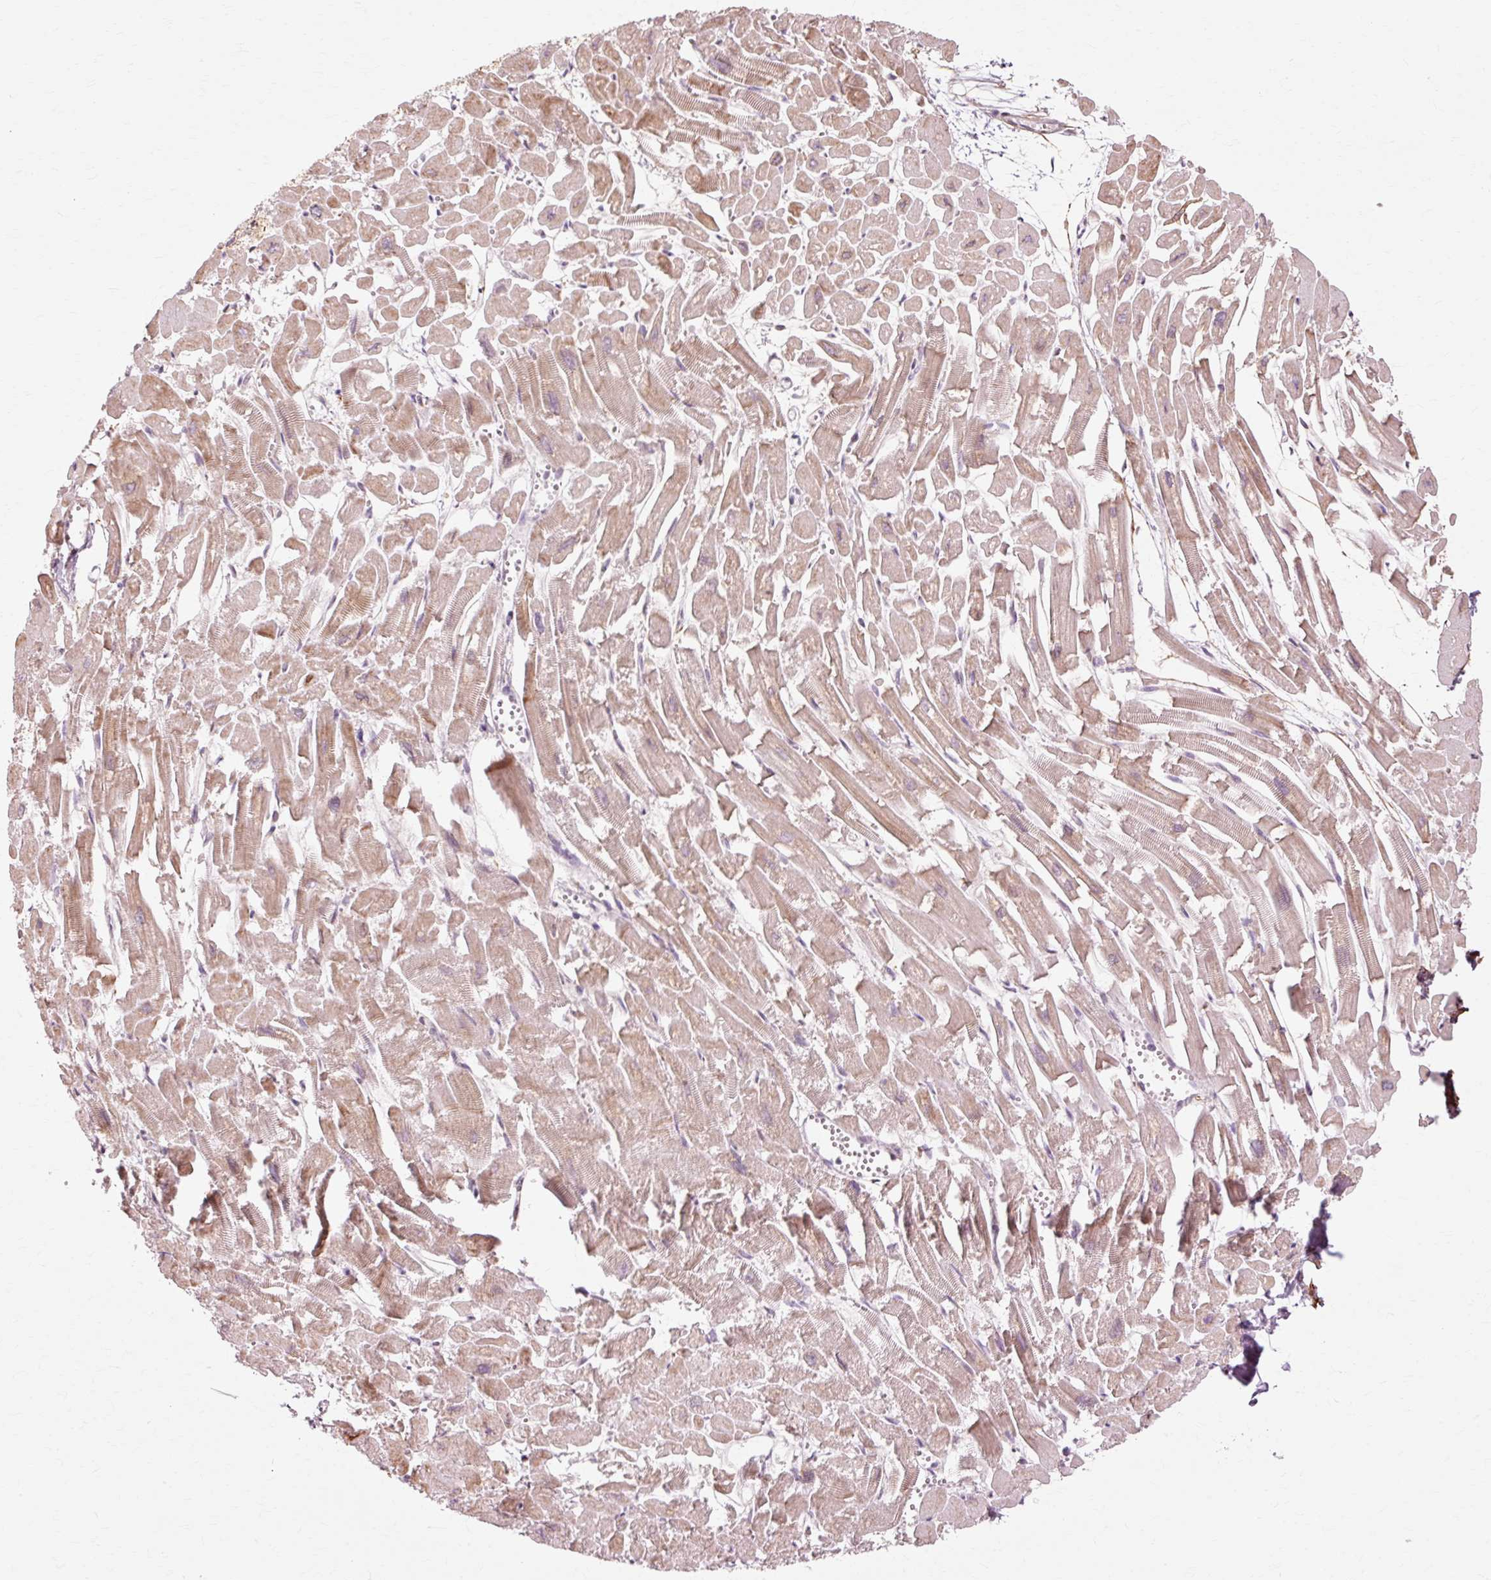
{"staining": {"intensity": "moderate", "quantity": ">75%", "location": "cytoplasmic/membranous"}, "tissue": "heart muscle", "cell_type": "Cardiomyocytes", "image_type": "normal", "snomed": [{"axis": "morphology", "description": "Normal tissue, NOS"}, {"axis": "topography", "description": "Heart"}], "caption": "Unremarkable heart muscle demonstrates moderate cytoplasmic/membranous positivity in approximately >75% of cardiomyocytes, visualized by immunohistochemistry.", "gene": "RANBP2", "patient": {"sex": "male", "age": 54}}